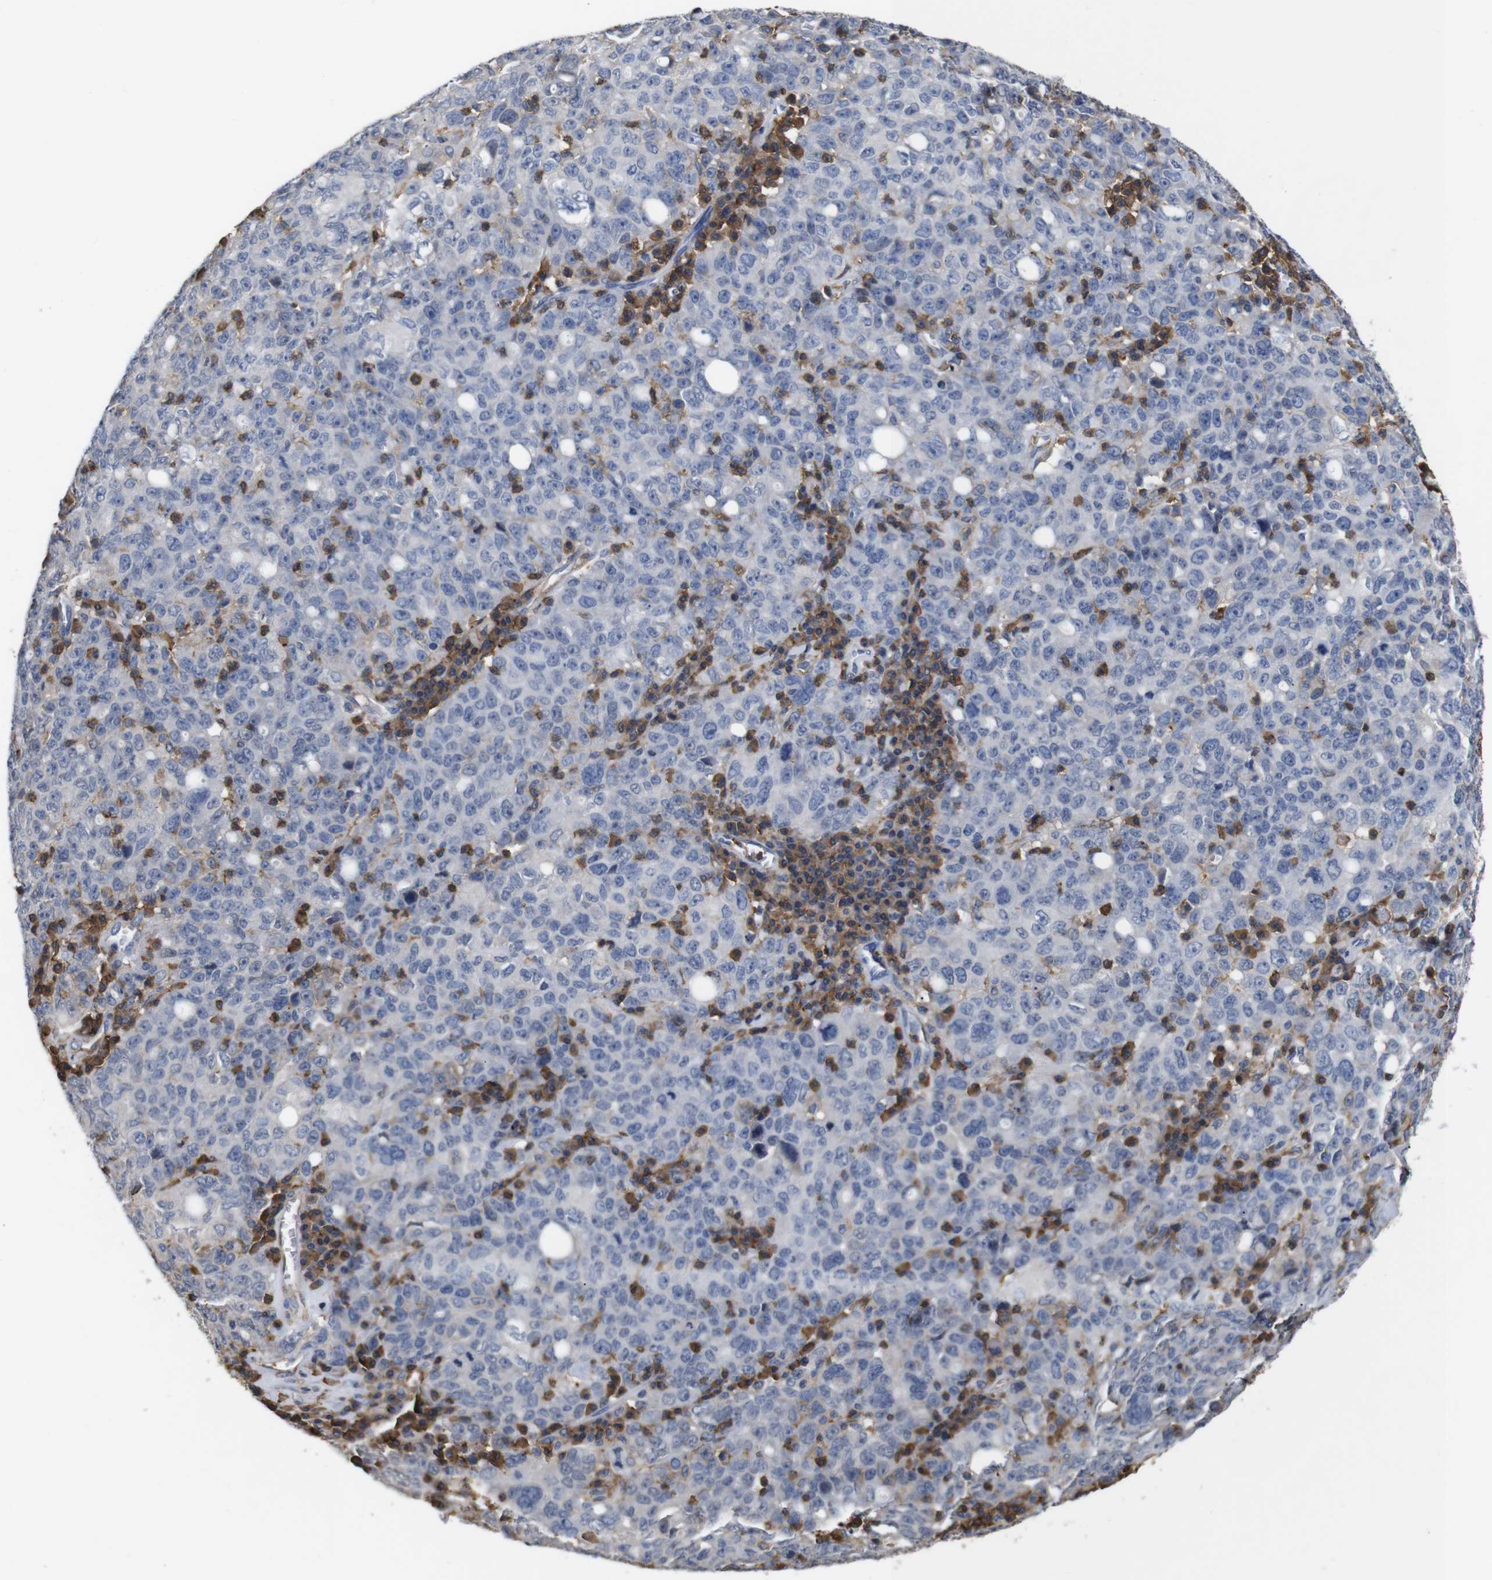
{"staining": {"intensity": "negative", "quantity": "none", "location": "none"}, "tissue": "ovarian cancer", "cell_type": "Tumor cells", "image_type": "cancer", "snomed": [{"axis": "morphology", "description": "Carcinoma, endometroid"}, {"axis": "topography", "description": "Ovary"}], "caption": "Immunohistochemical staining of endometroid carcinoma (ovarian) exhibits no significant staining in tumor cells. Nuclei are stained in blue.", "gene": "PI4KA", "patient": {"sex": "female", "age": 62}}